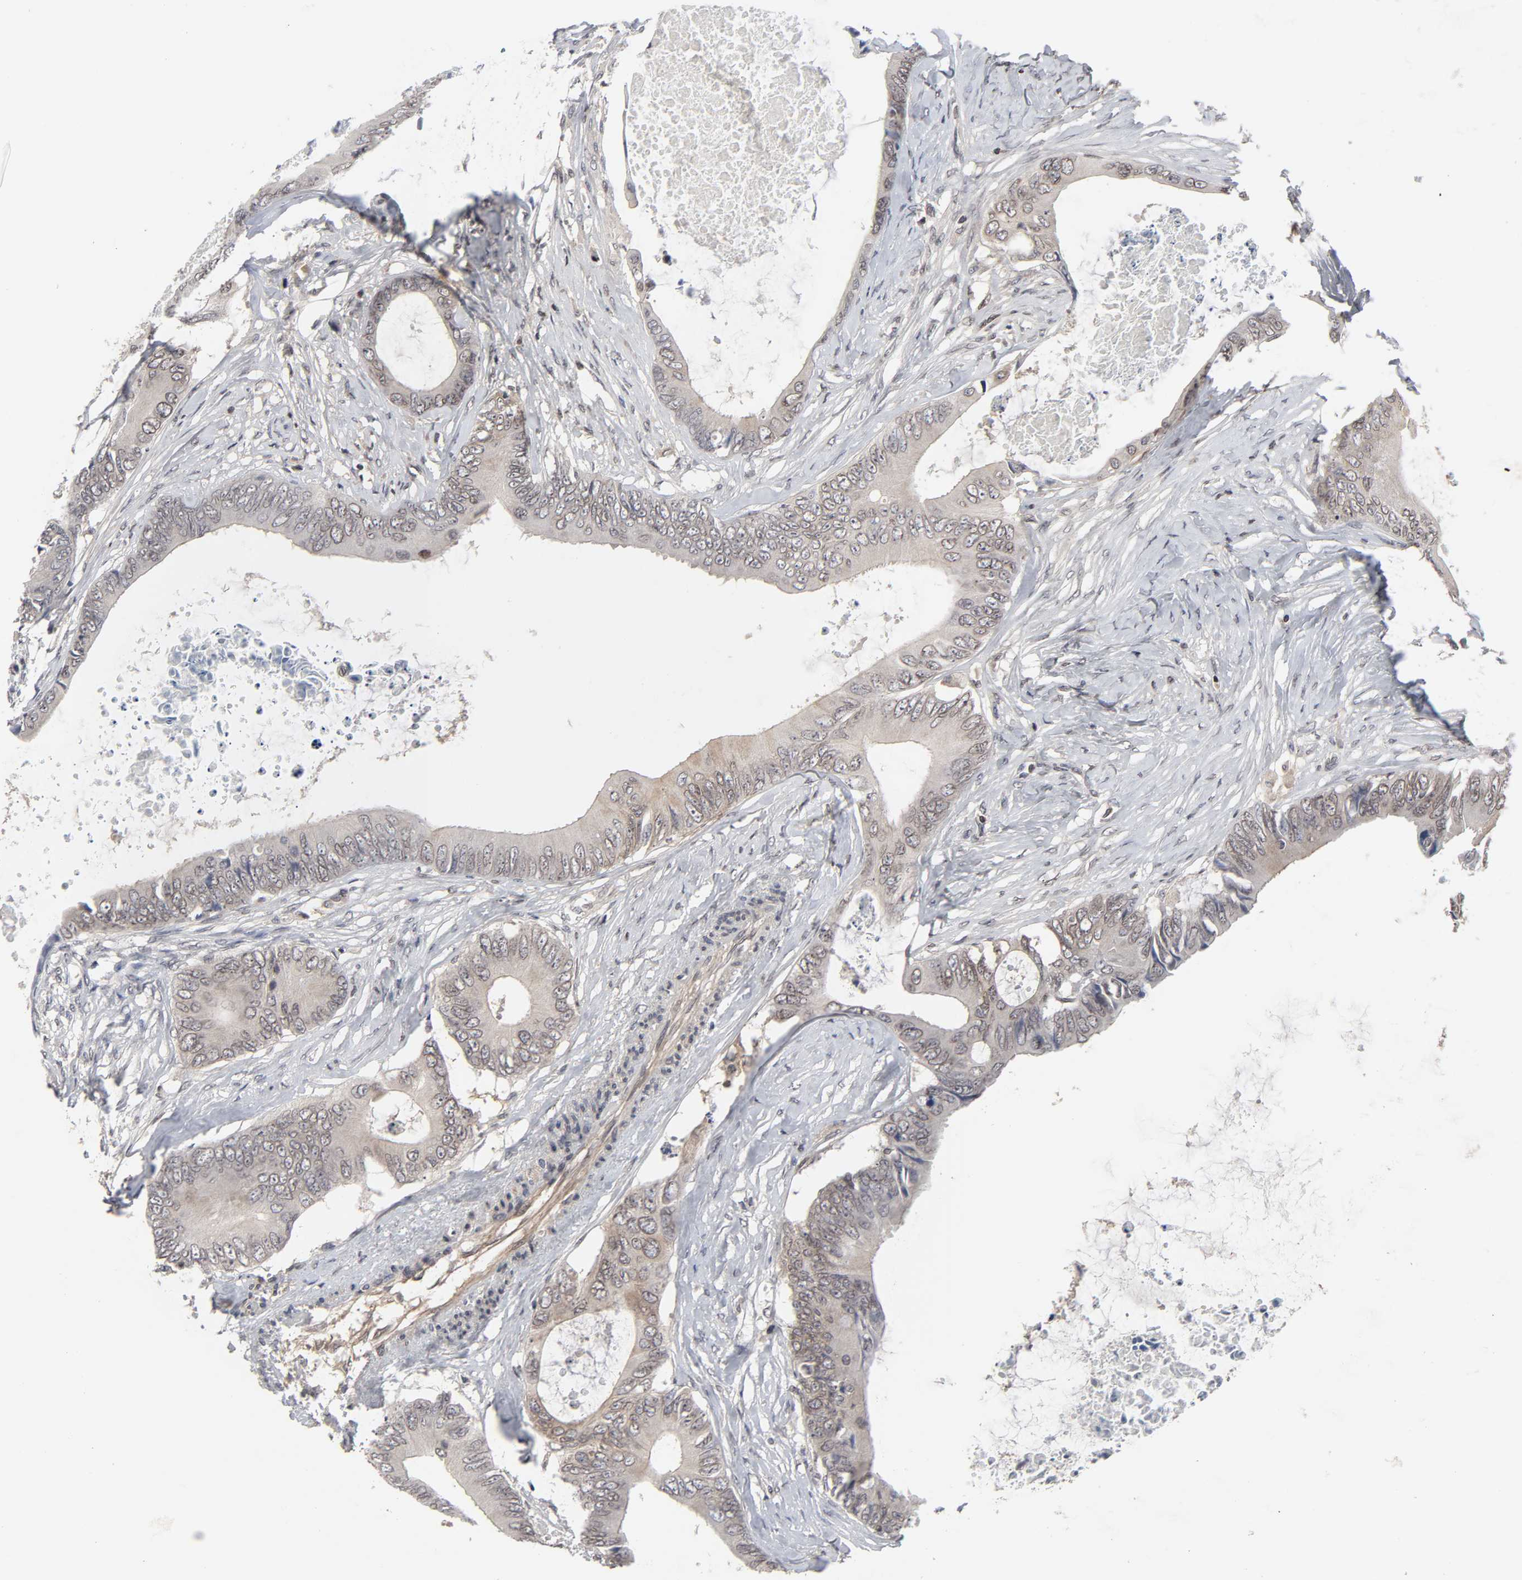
{"staining": {"intensity": "moderate", "quantity": "25%-75%", "location": "cytoplasmic/membranous,nuclear"}, "tissue": "colorectal cancer", "cell_type": "Tumor cells", "image_type": "cancer", "snomed": [{"axis": "morphology", "description": "Normal tissue, NOS"}, {"axis": "morphology", "description": "Adenocarcinoma, NOS"}, {"axis": "topography", "description": "Rectum"}, {"axis": "topography", "description": "Peripheral nerve tissue"}], "caption": "High-power microscopy captured an immunohistochemistry (IHC) micrograph of colorectal cancer, revealing moderate cytoplasmic/membranous and nuclear staining in approximately 25%-75% of tumor cells.", "gene": "CPN2", "patient": {"sex": "female", "age": 77}}